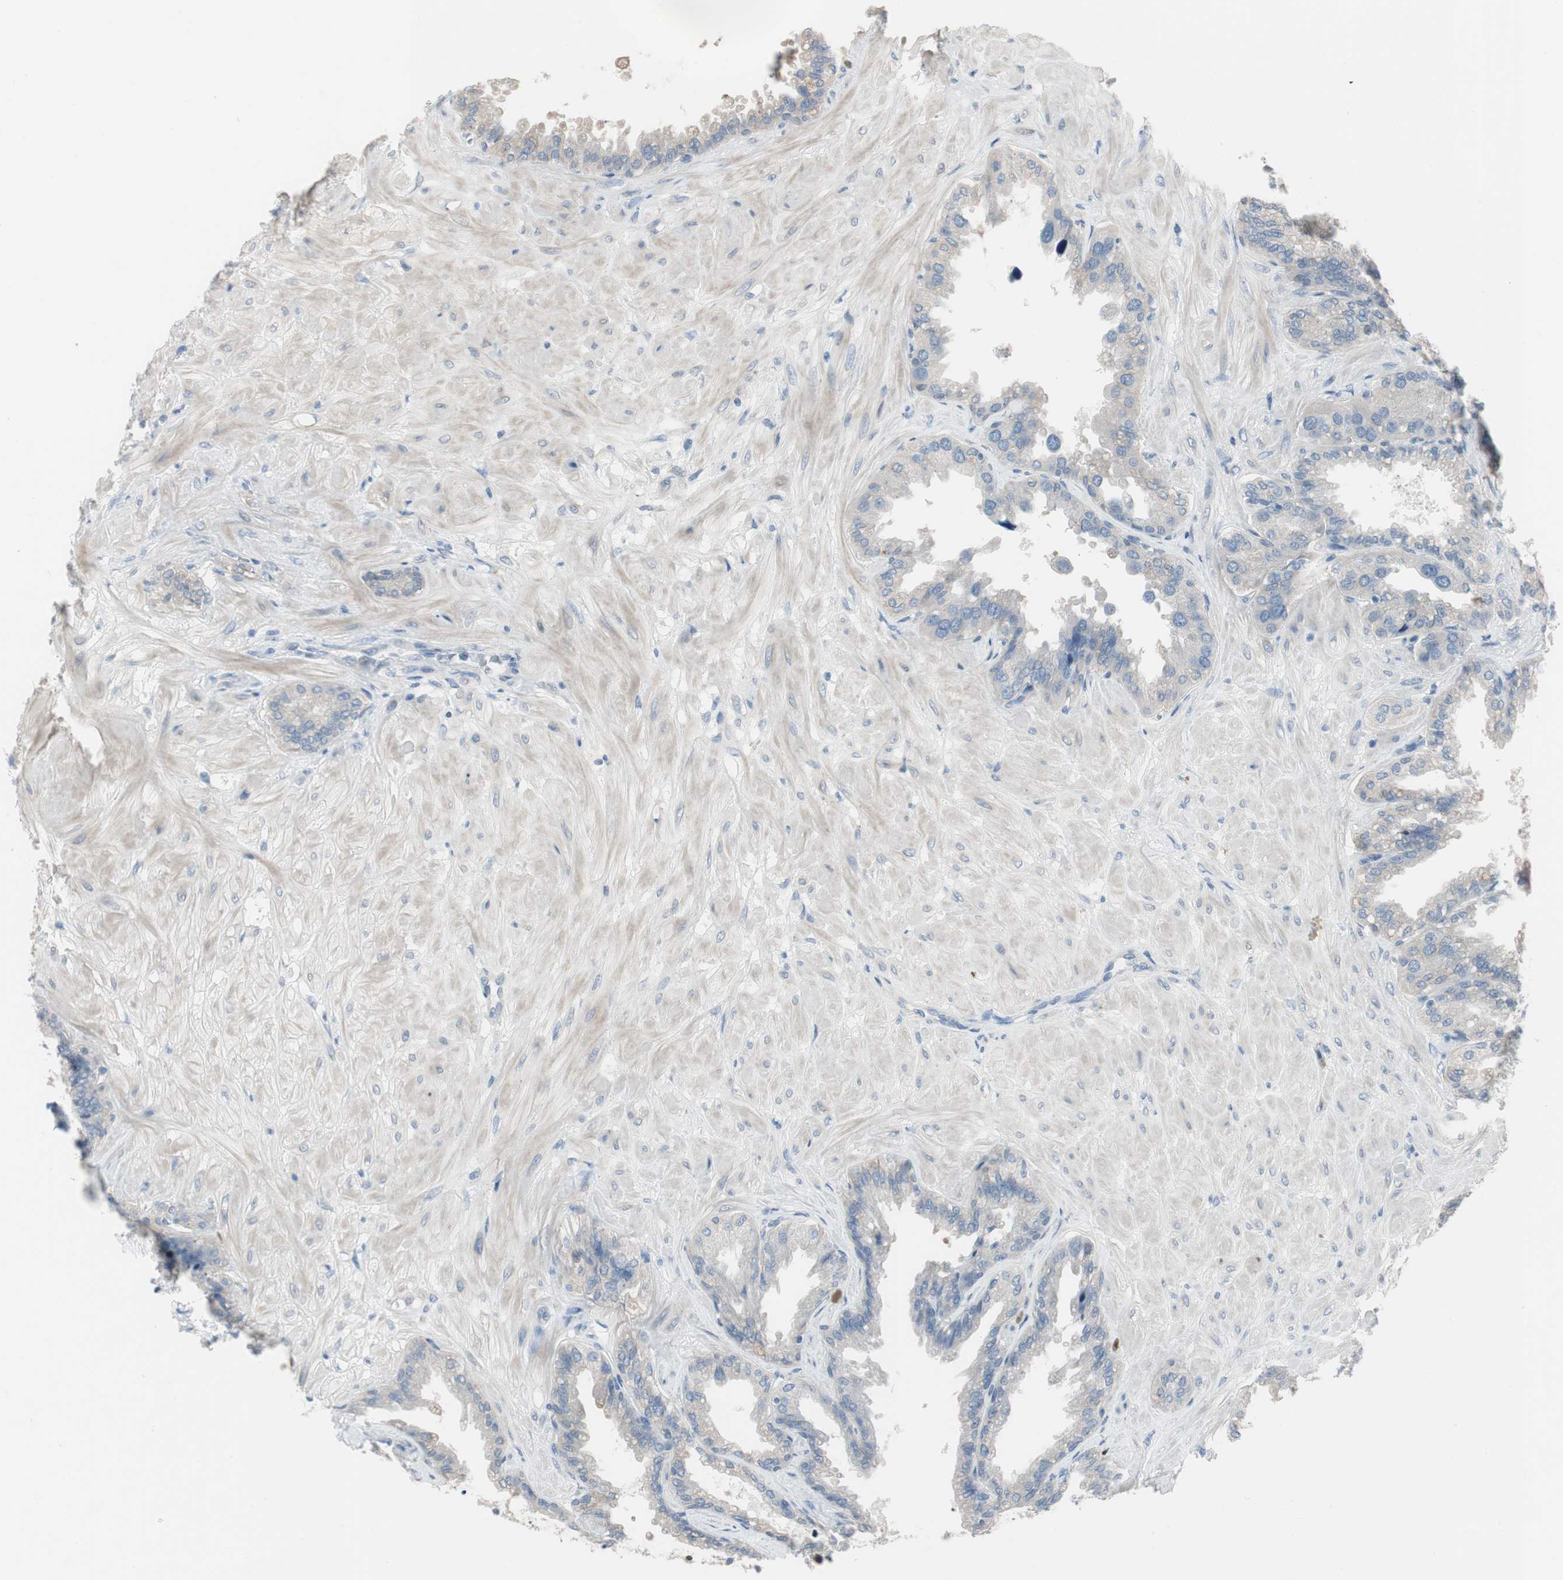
{"staining": {"intensity": "negative", "quantity": "none", "location": "none"}, "tissue": "seminal vesicle", "cell_type": "Glandular cells", "image_type": "normal", "snomed": [{"axis": "morphology", "description": "Normal tissue, NOS"}, {"axis": "topography", "description": "Seminal veicle"}], "caption": "DAB immunohistochemical staining of normal human seminal vesicle demonstrates no significant staining in glandular cells.", "gene": "SPINK4", "patient": {"sex": "male", "age": 46}}